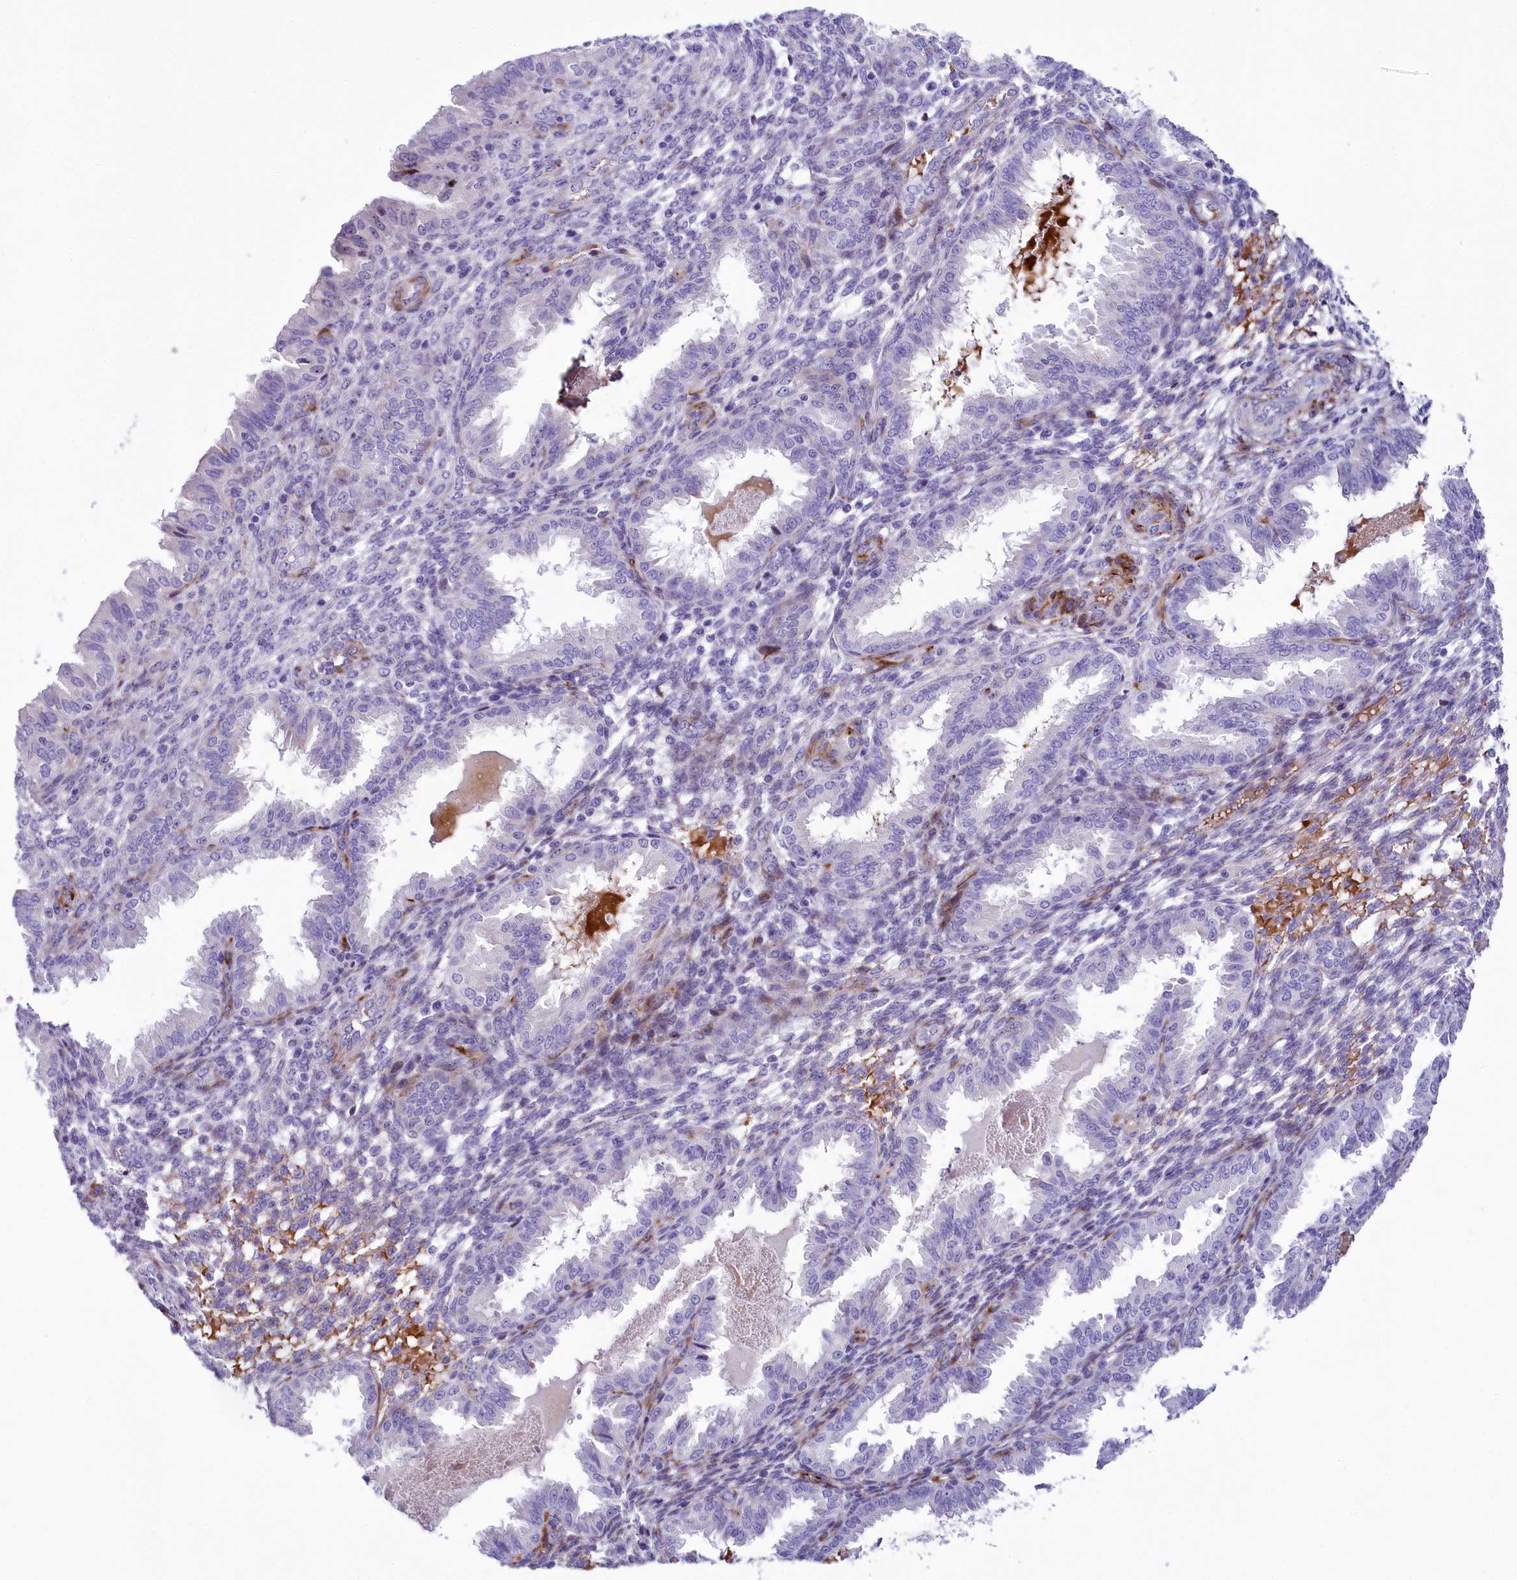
{"staining": {"intensity": "negative", "quantity": "none", "location": "none"}, "tissue": "endometrium", "cell_type": "Cells in endometrial stroma", "image_type": "normal", "snomed": [{"axis": "morphology", "description": "Normal tissue, NOS"}, {"axis": "topography", "description": "Endometrium"}], "caption": "Endometrium was stained to show a protein in brown. There is no significant positivity in cells in endometrial stroma. The staining was performed using DAB to visualize the protein expression in brown, while the nuclei were stained in blue with hematoxylin (Magnification: 20x).", "gene": "SH3TC2", "patient": {"sex": "female", "age": 33}}